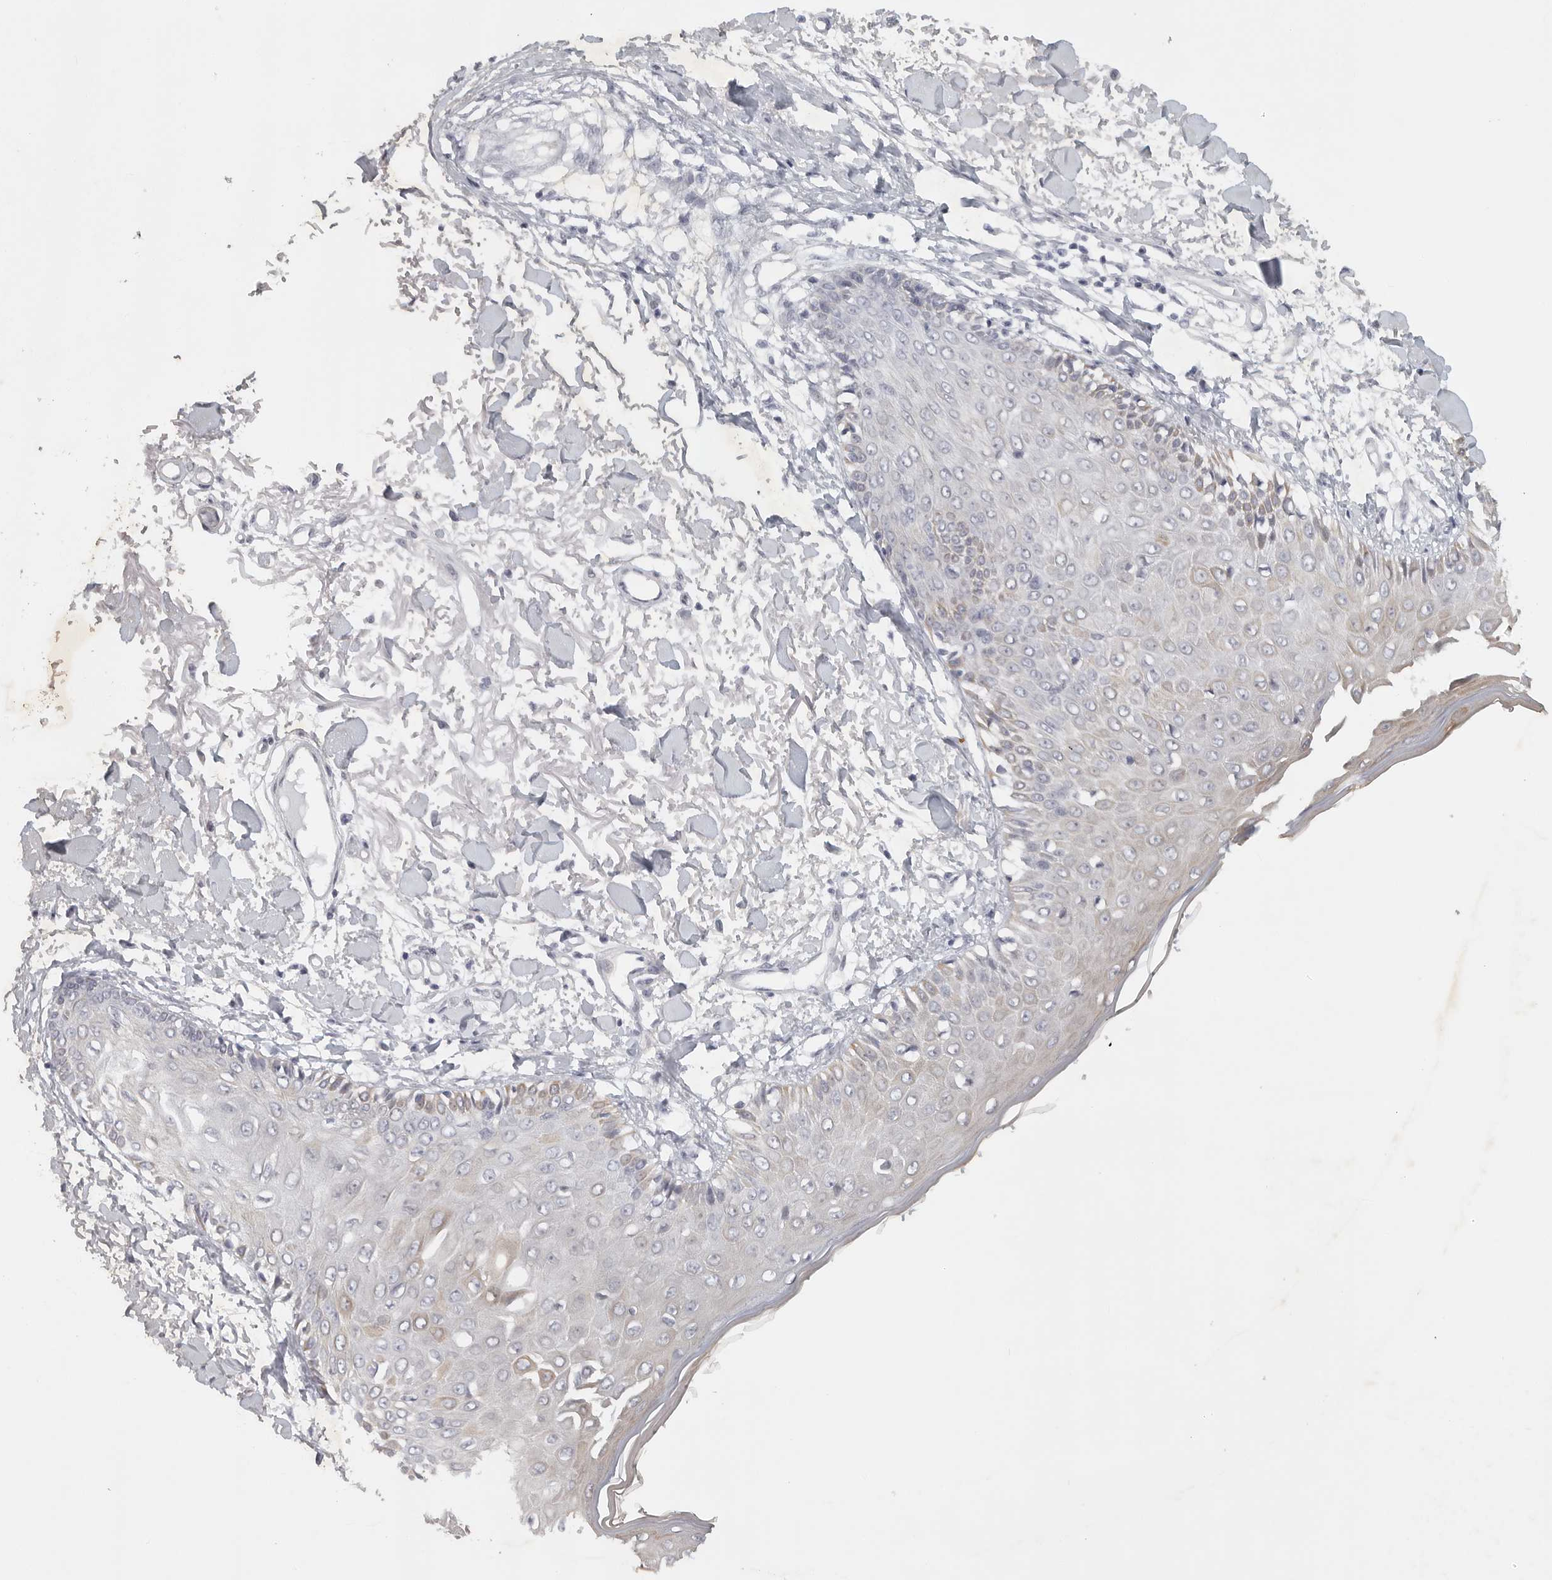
{"staining": {"intensity": "negative", "quantity": "none", "location": "none"}, "tissue": "skin", "cell_type": "Fibroblasts", "image_type": "normal", "snomed": [{"axis": "morphology", "description": "Normal tissue, NOS"}, {"axis": "morphology", "description": "Squamous cell carcinoma, NOS"}, {"axis": "topography", "description": "Skin"}, {"axis": "topography", "description": "Peripheral nerve tissue"}], "caption": "Fibroblasts show no significant staining in benign skin.", "gene": "TNR", "patient": {"sex": "male", "age": 83}}